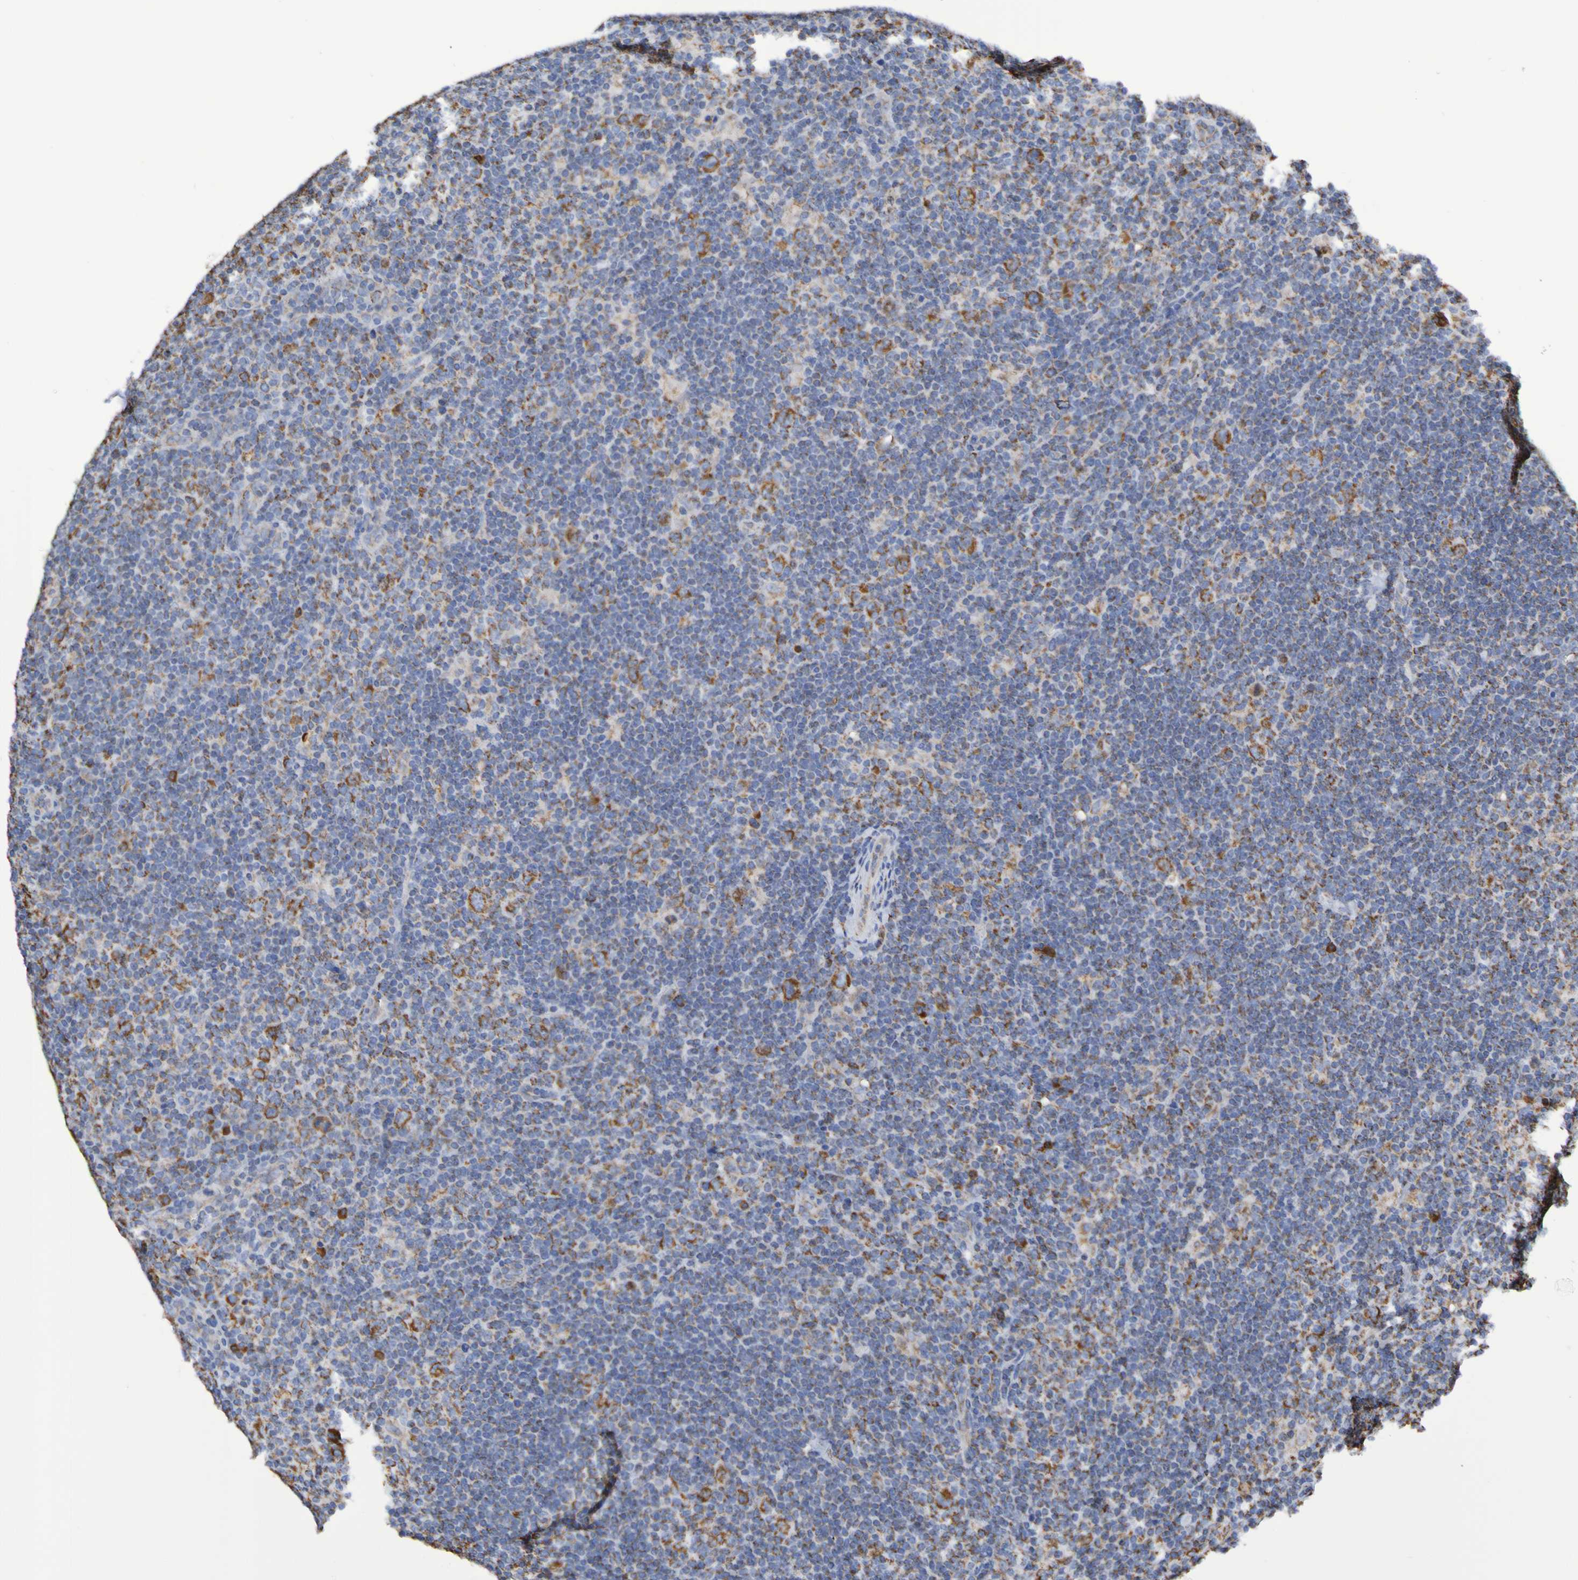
{"staining": {"intensity": "moderate", "quantity": ">75%", "location": "cytoplasmic/membranous"}, "tissue": "lymphoma", "cell_type": "Tumor cells", "image_type": "cancer", "snomed": [{"axis": "morphology", "description": "Hodgkin's disease, NOS"}, {"axis": "topography", "description": "Lymph node"}], "caption": "Approximately >75% of tumor cells in human Hodgkin's disease show moderate cytoplasmic/membranous protein staining as visualized by brown immunohistochemical staining.", "gene": "IL18R1", "patient": {"sex": "female", "age": 57}}